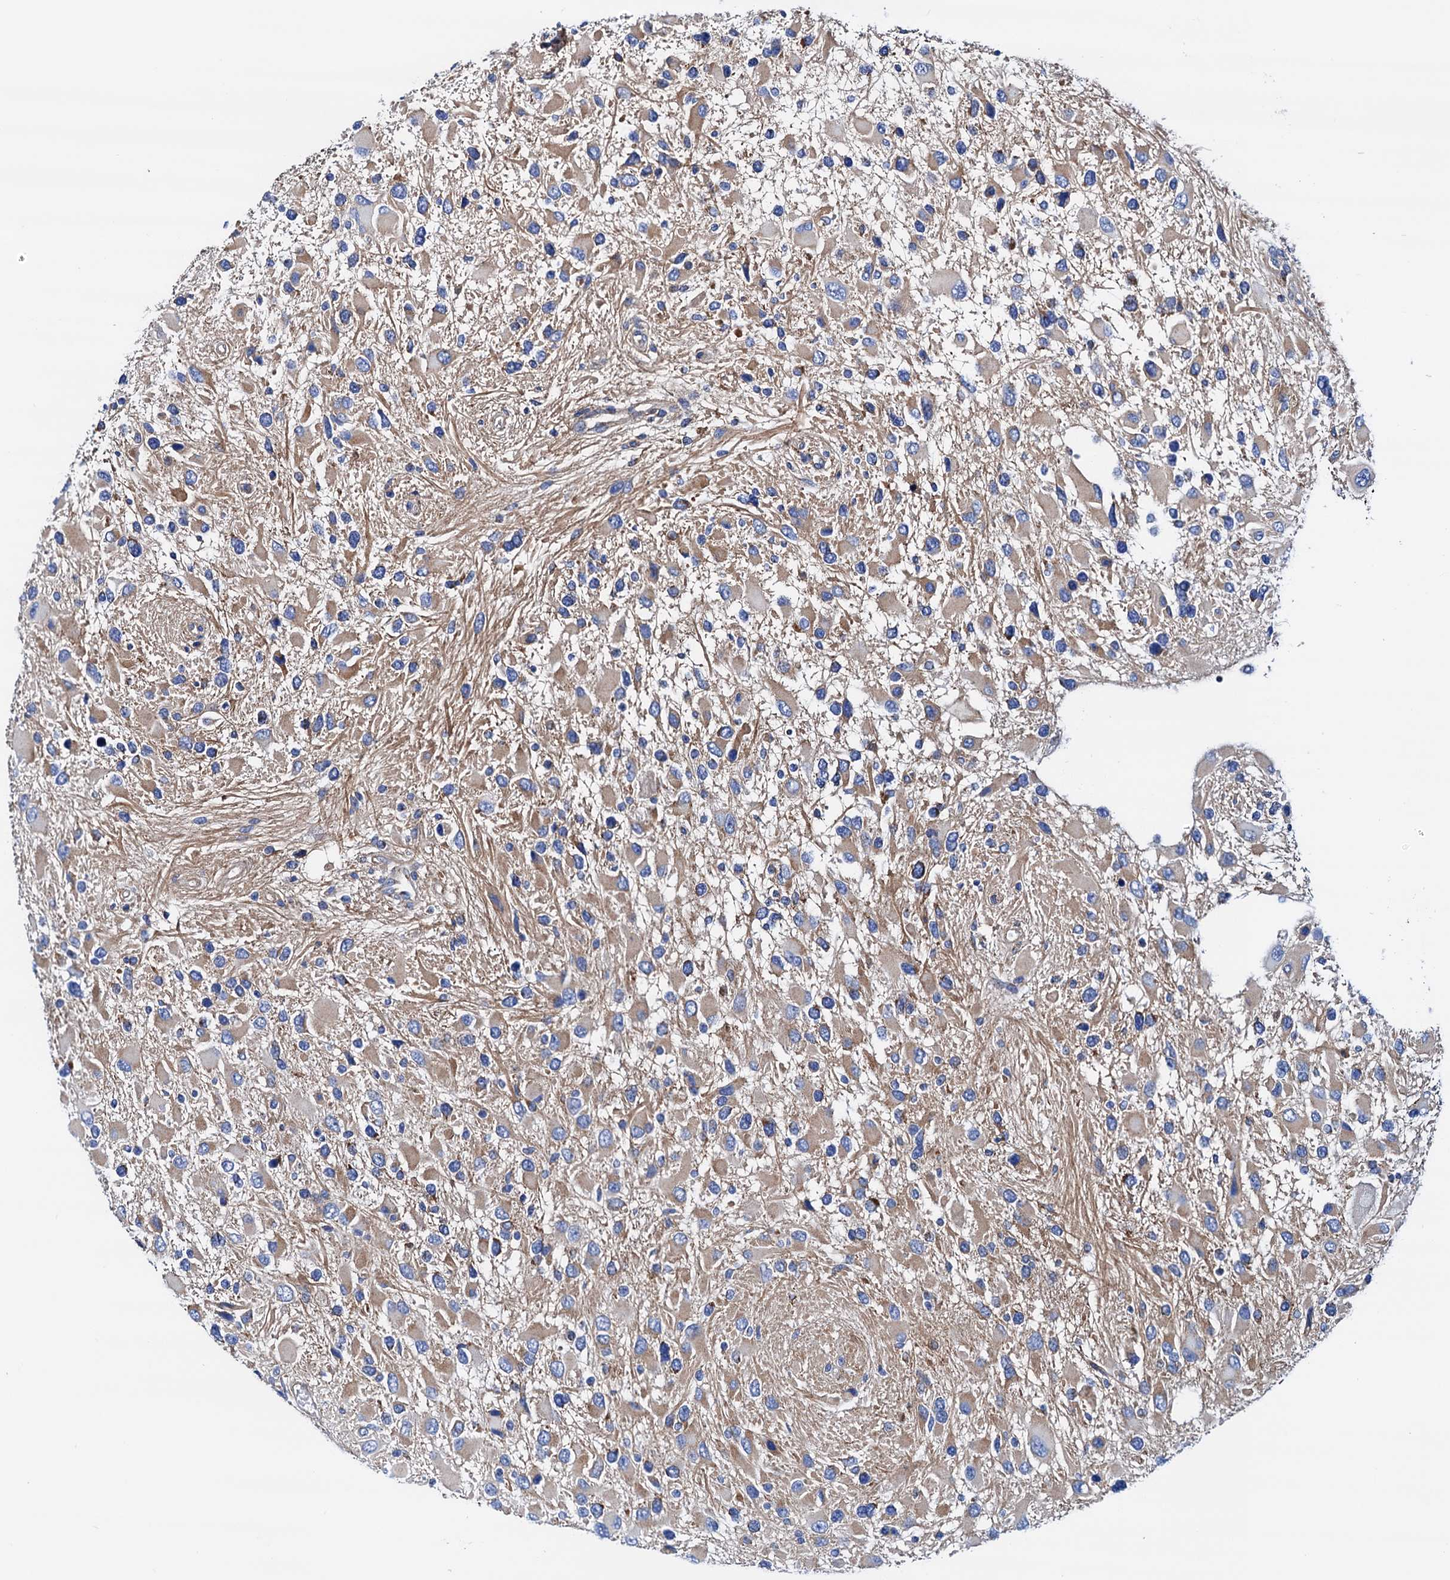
{"staining": {"intensity": "weak", "quantity": "25%-75%", "location": "cytoplasmic/membranous"}, "tissue": "glioma", "cell_type": "Tumor cells", "image_type": "cancer", "snomed": [{"axis": "morphology", "description": "Glioma, malignant, High grade"}, {"axis": "topography", "description": "Brain"}], "caption": "This image shows IHC staining of malignant glioma (high-grade), with low weak cytoplasmic/membranous positivity in about 25%-75% of tumor cells.", "gene": "RASSF9", "patient": {"sex": "male", "age": 53}}